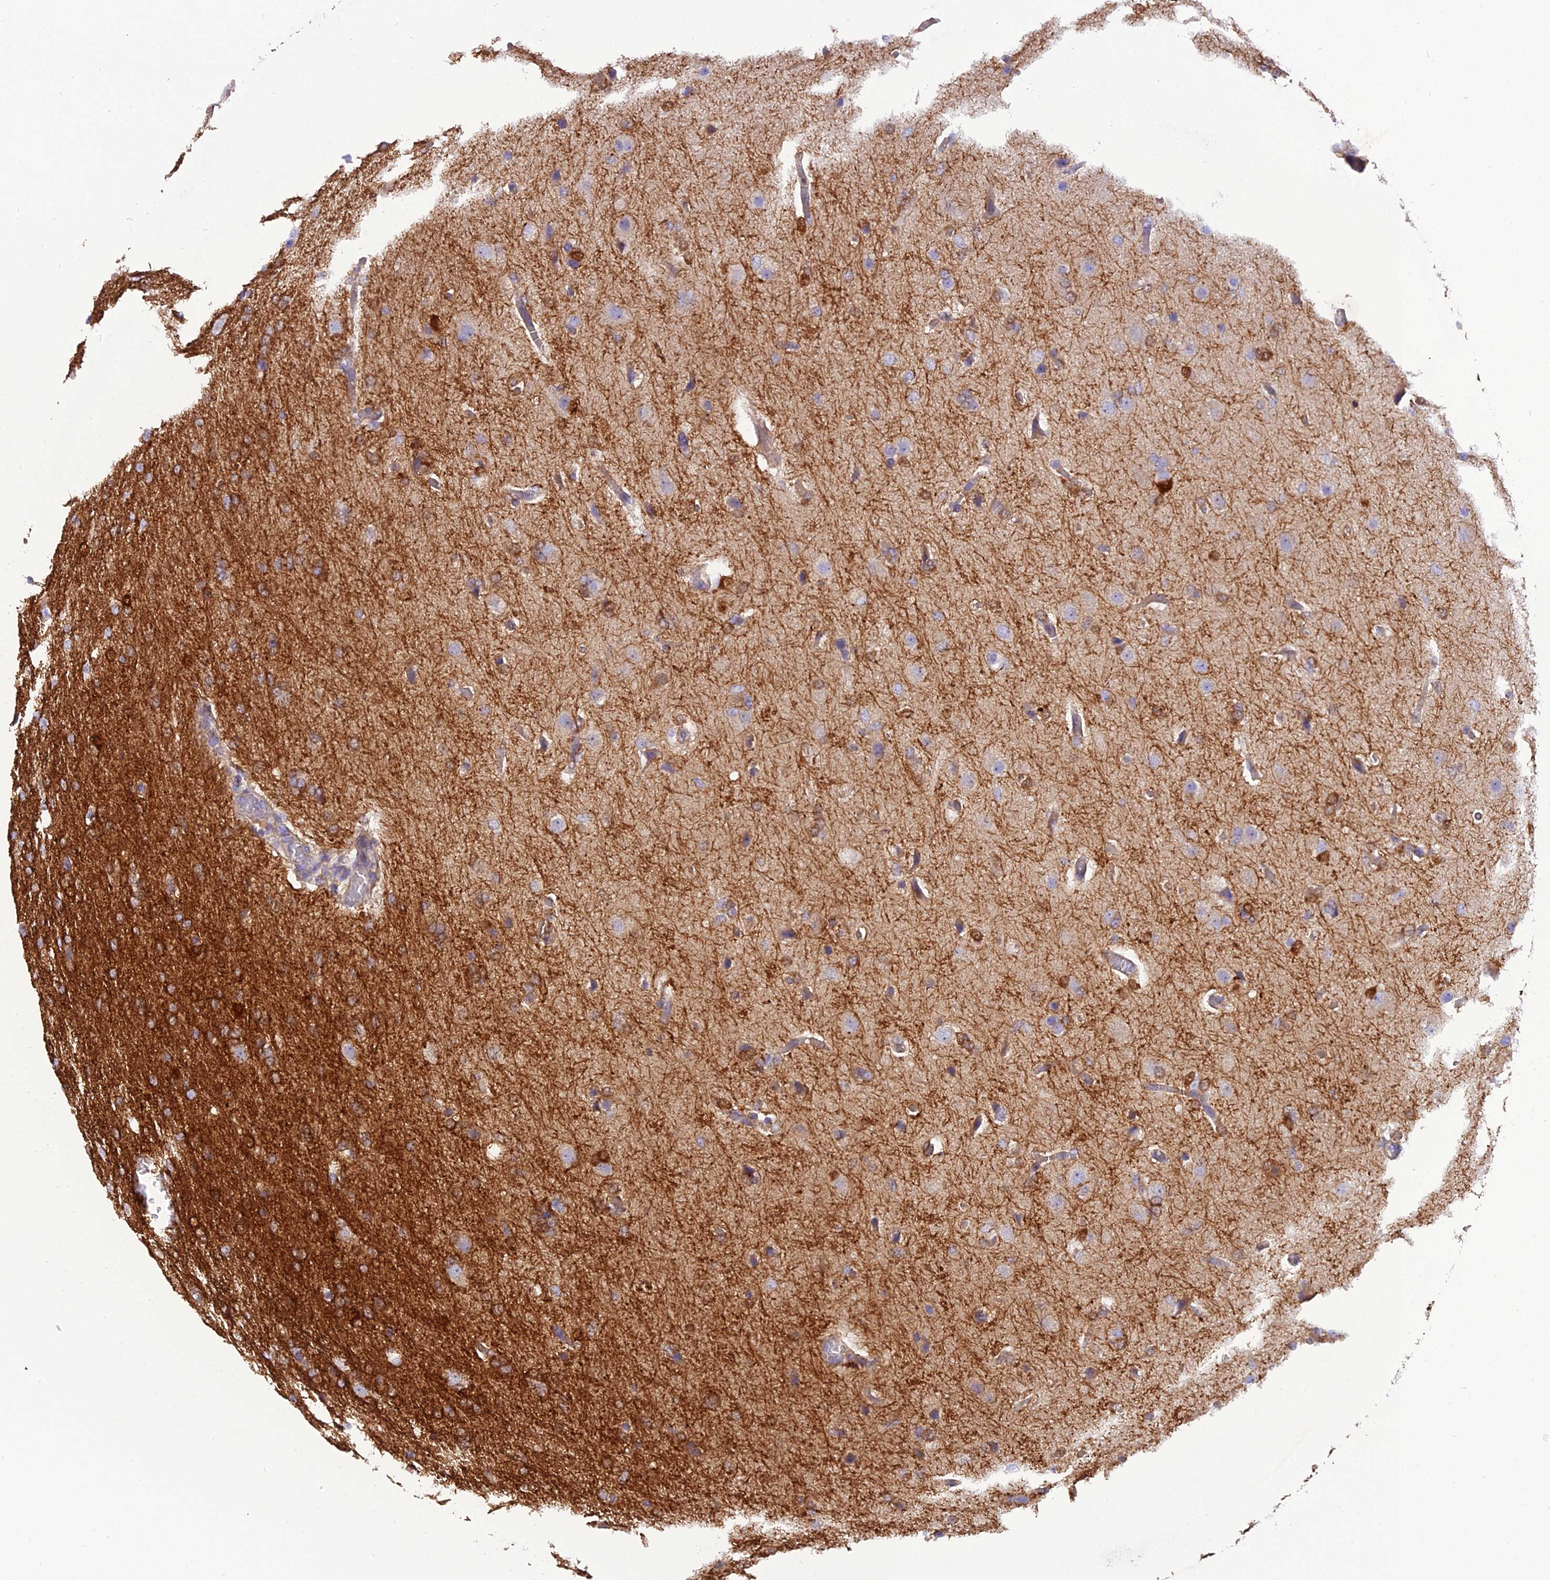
{"staining": {"intensity": "moderate", "quantity": "<25%", "location": "cytoplasmic/membranous"}, "tissue": "glioma", "cell_type": "Tumor cells", "image_type": "cancer", "snomed": [{"axis": "morphology", "description": "Glioma, malignant, High grade"}, {"axis": "topography", "description": "Brain"}], "caption": "IHC micrograph of glioma stained for a protein (brown), which demonstrates low levels of moderate cytoplasmic/membranous positivity in about <25% of tumor cells.", "gene": "GPD1", "patient": {"sex": "female", "age": 74}}